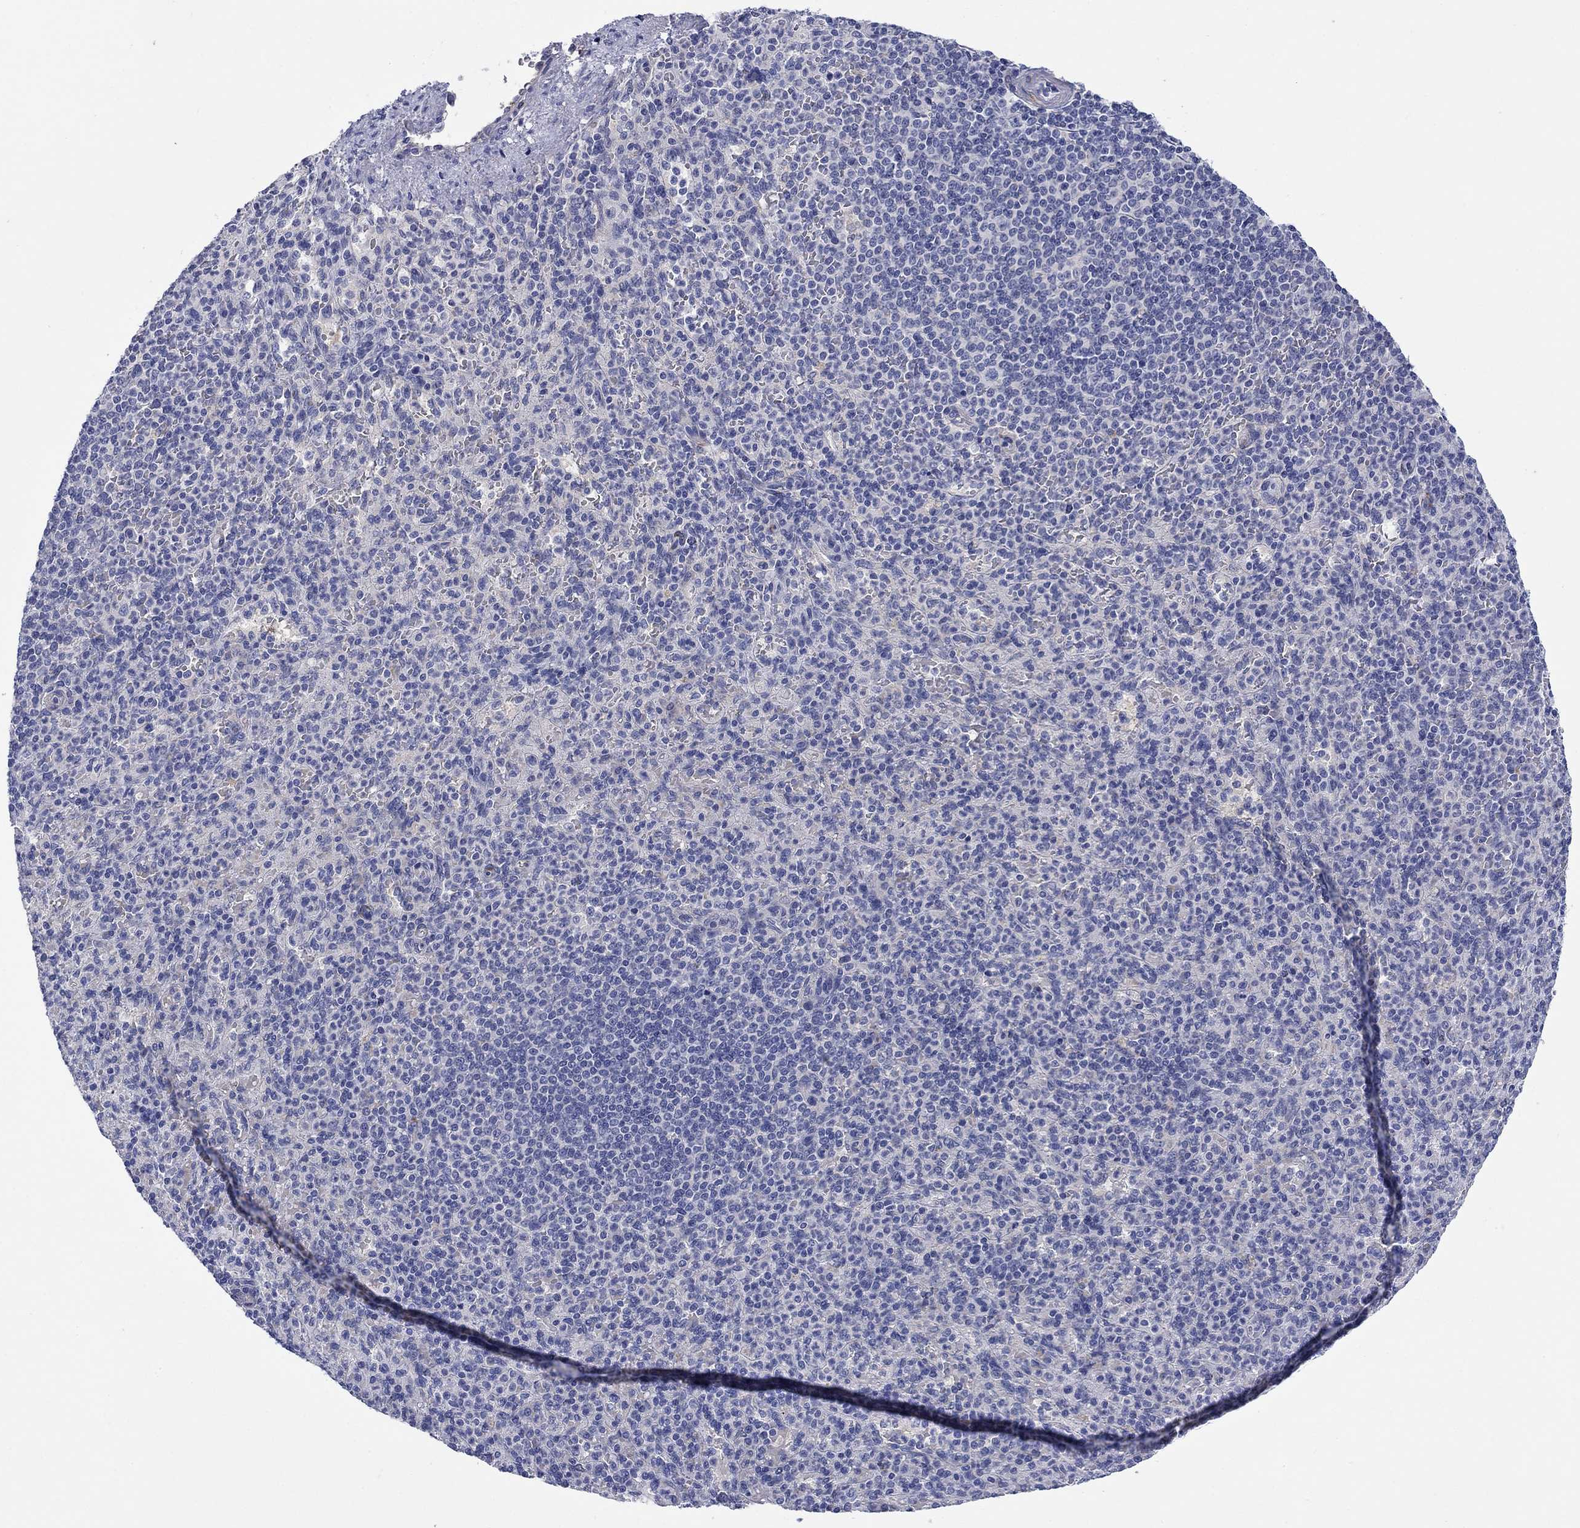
{"staining": {"intensity": "negative", "quantity": "none", "location": "none"}, "tissue": "spleen", "cell_type": "Cells in red pulp", "image_type": "normal", "snomed": [{"axis": "morphology", "description": "Normal tissue, NOS"}, {"axis": "topography", "description": "Spleen"}], "caption": "Immunohistochemistry (IHC) histopathology image of normal spleen: spleen stained with DAB (3,3'-diaminobenzidine) displays no significant protein staining in cells in red pulp.", "gene": "PTPRZ1", "patient": {"sex": "female", "age": 74}}